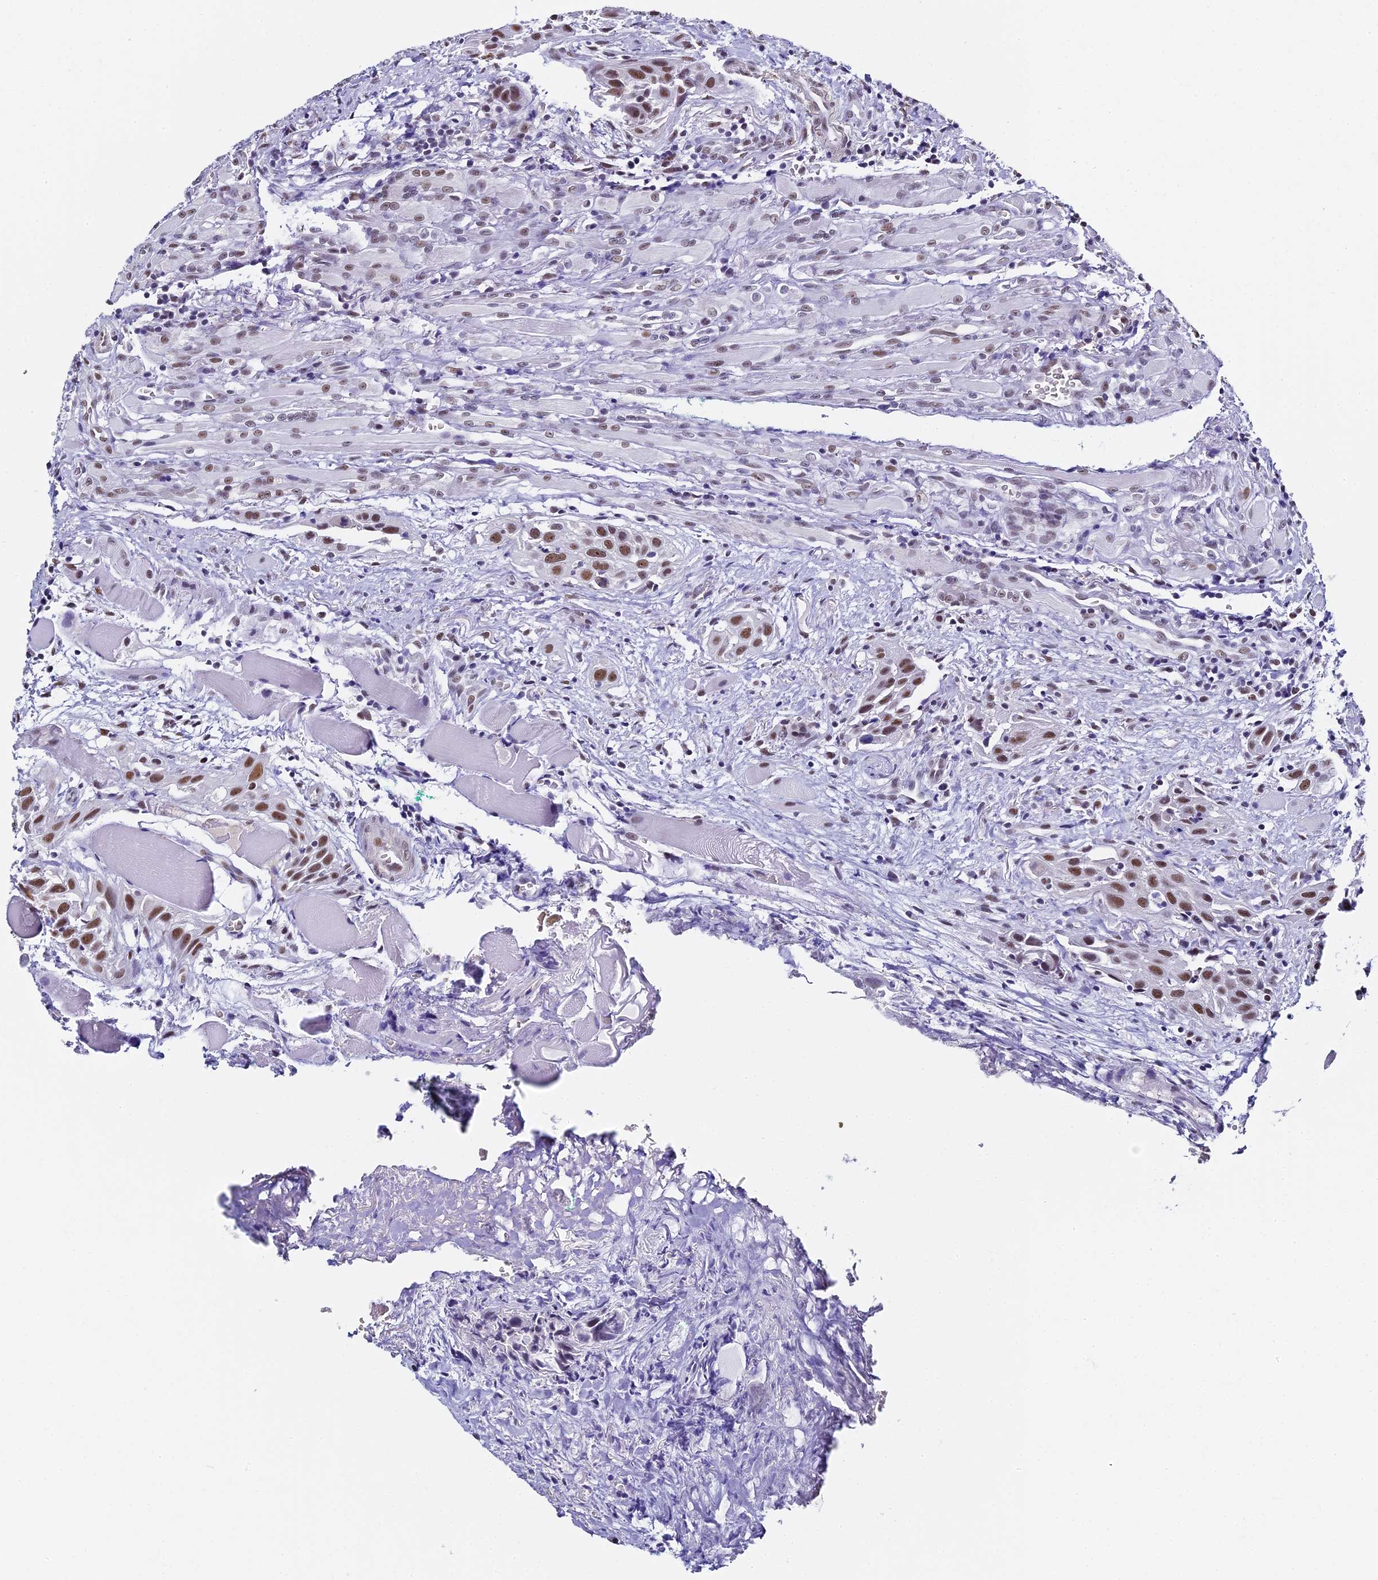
{"staining": {"intensity": "moderate", "quantity": ">75%", "location": "nuclear"}, "tissue": "head and neck cancer", "cell_type": "Tumor cells", "image_type": "cancer", "snomed": [{"axis": "morphology", "description": "Squamous cell carcinoma, NOS"}, {"axis": "topography", "description": "Oral tissue"}, {"axis": "topography", "description": "Head-Neck"}], "caption": "Protein expression analysis of head and neck cancer reveals moderate nuclear expression in approximately >75% of tumor cells.", "gene": "CD2BP2", "patient": {"sex": "female", "age": 50}}